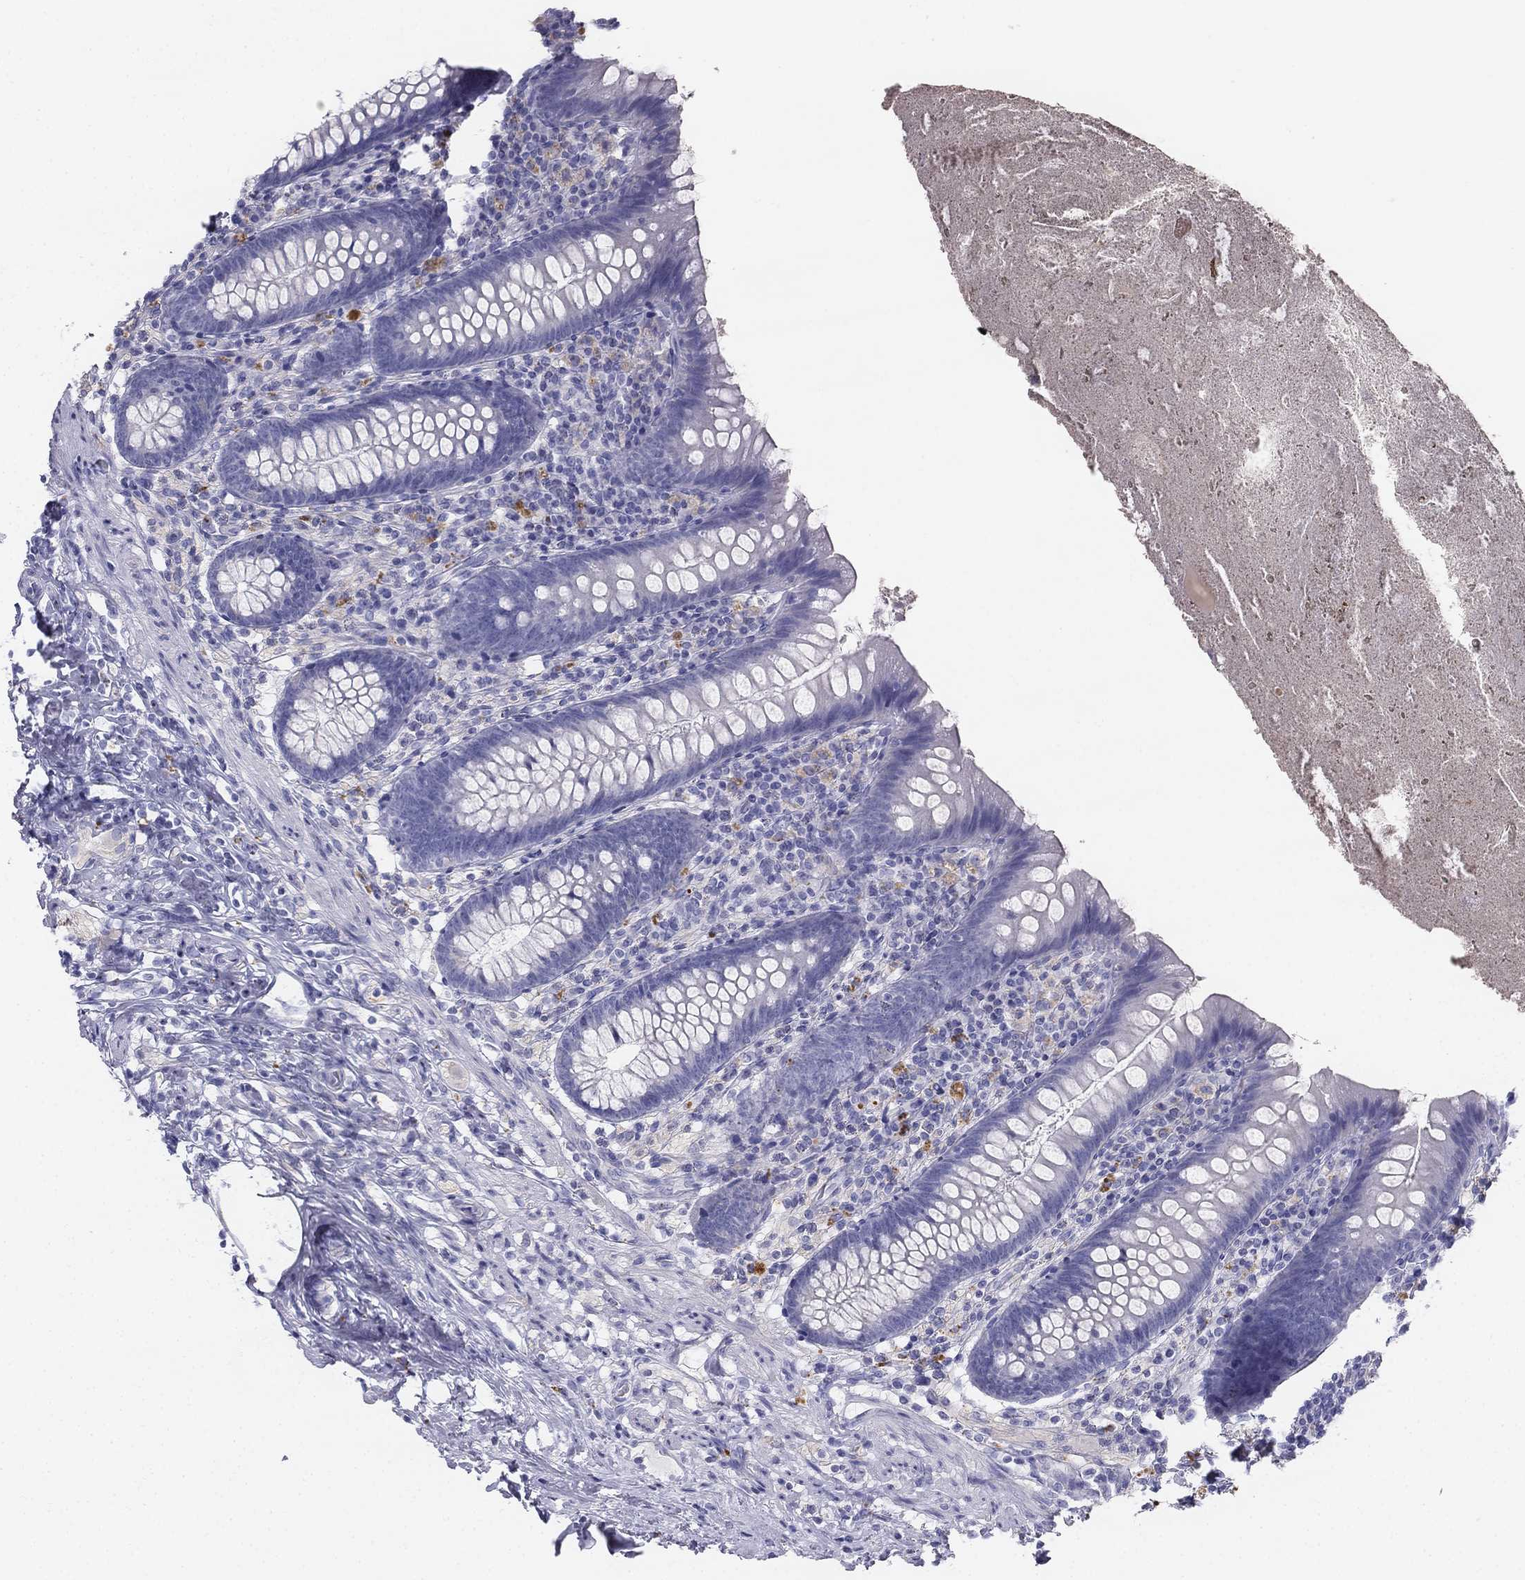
{"staining": {"intensity": "negative", "quantity": "none", "location": "none"}, "tissue": "appendix", "cell_type": "Glandular cells", "image_type": "normal", "snomed": [{"axis": "morphology", "description": "Normal tissue, NOS"}, {"axis": "topography", "description": "Appendix"}], "caption": "Immunohistochemical staining of benign appendix reveals no significant expression in glandular cells.", "gene": "ALOXE3", "patient": {"sex": "male", "age": 47}}